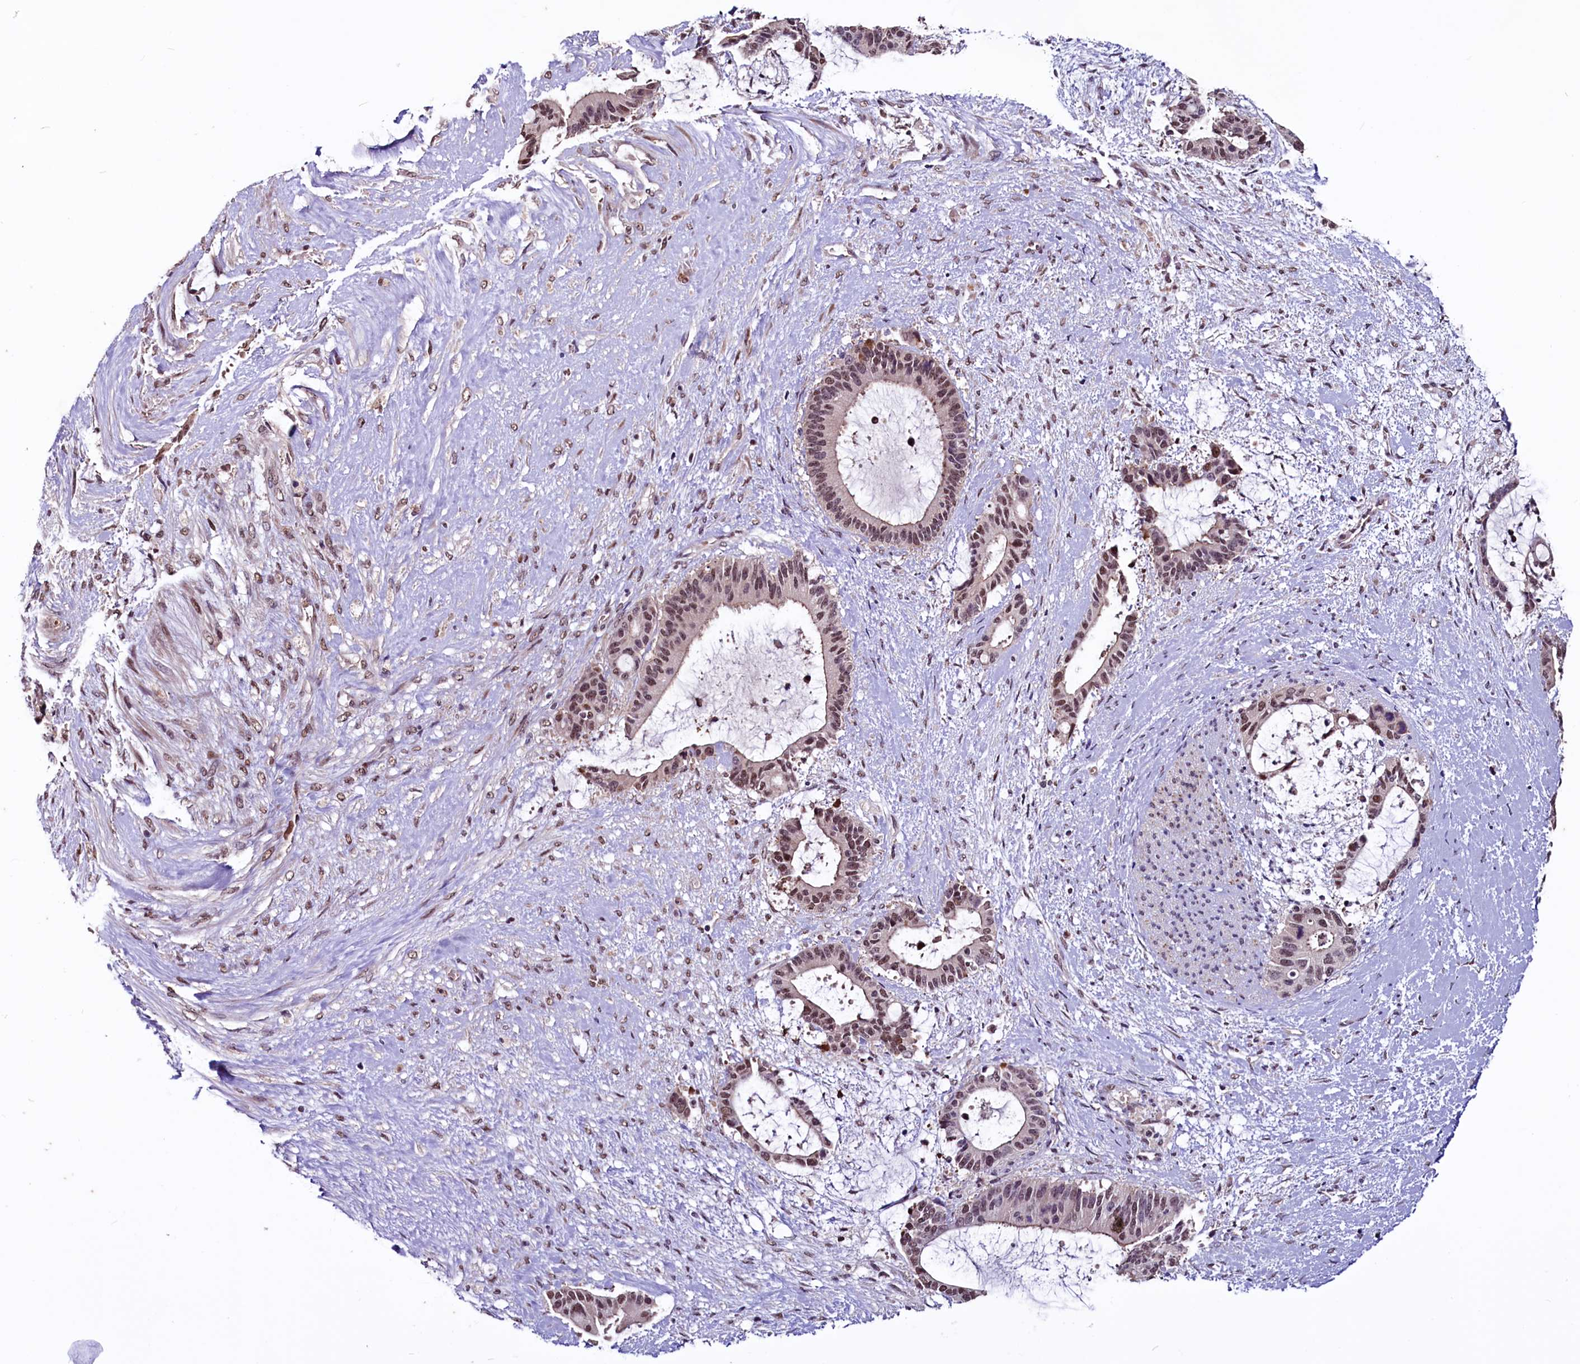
{"staining": {"intensity": "moderate", "quantity": ">75%", "location": "nuclear"}, "tissue": "liver cancer", "cell_type": "Tumor cells", "image_type": "cancer", "snomed": [{"axis": "morphology", "description": "Normal tissue, NOS"}, {"axis": "morphology", "description": "Cholangiocarcinoma"}, {"axis": "topography", "description": "Liver"}, {"axis": "topography", "description": "Peripheral nerve tissue"}], "caption": "An IHC micrograph of tumor tissue is shown. Protein staining in brown labels moderate nuclear positivity in liver cancer (cholangiocarcinoma) within tumor cells.", "gene": "RNMT", "patient": {"sex": "female", "age": 73}}